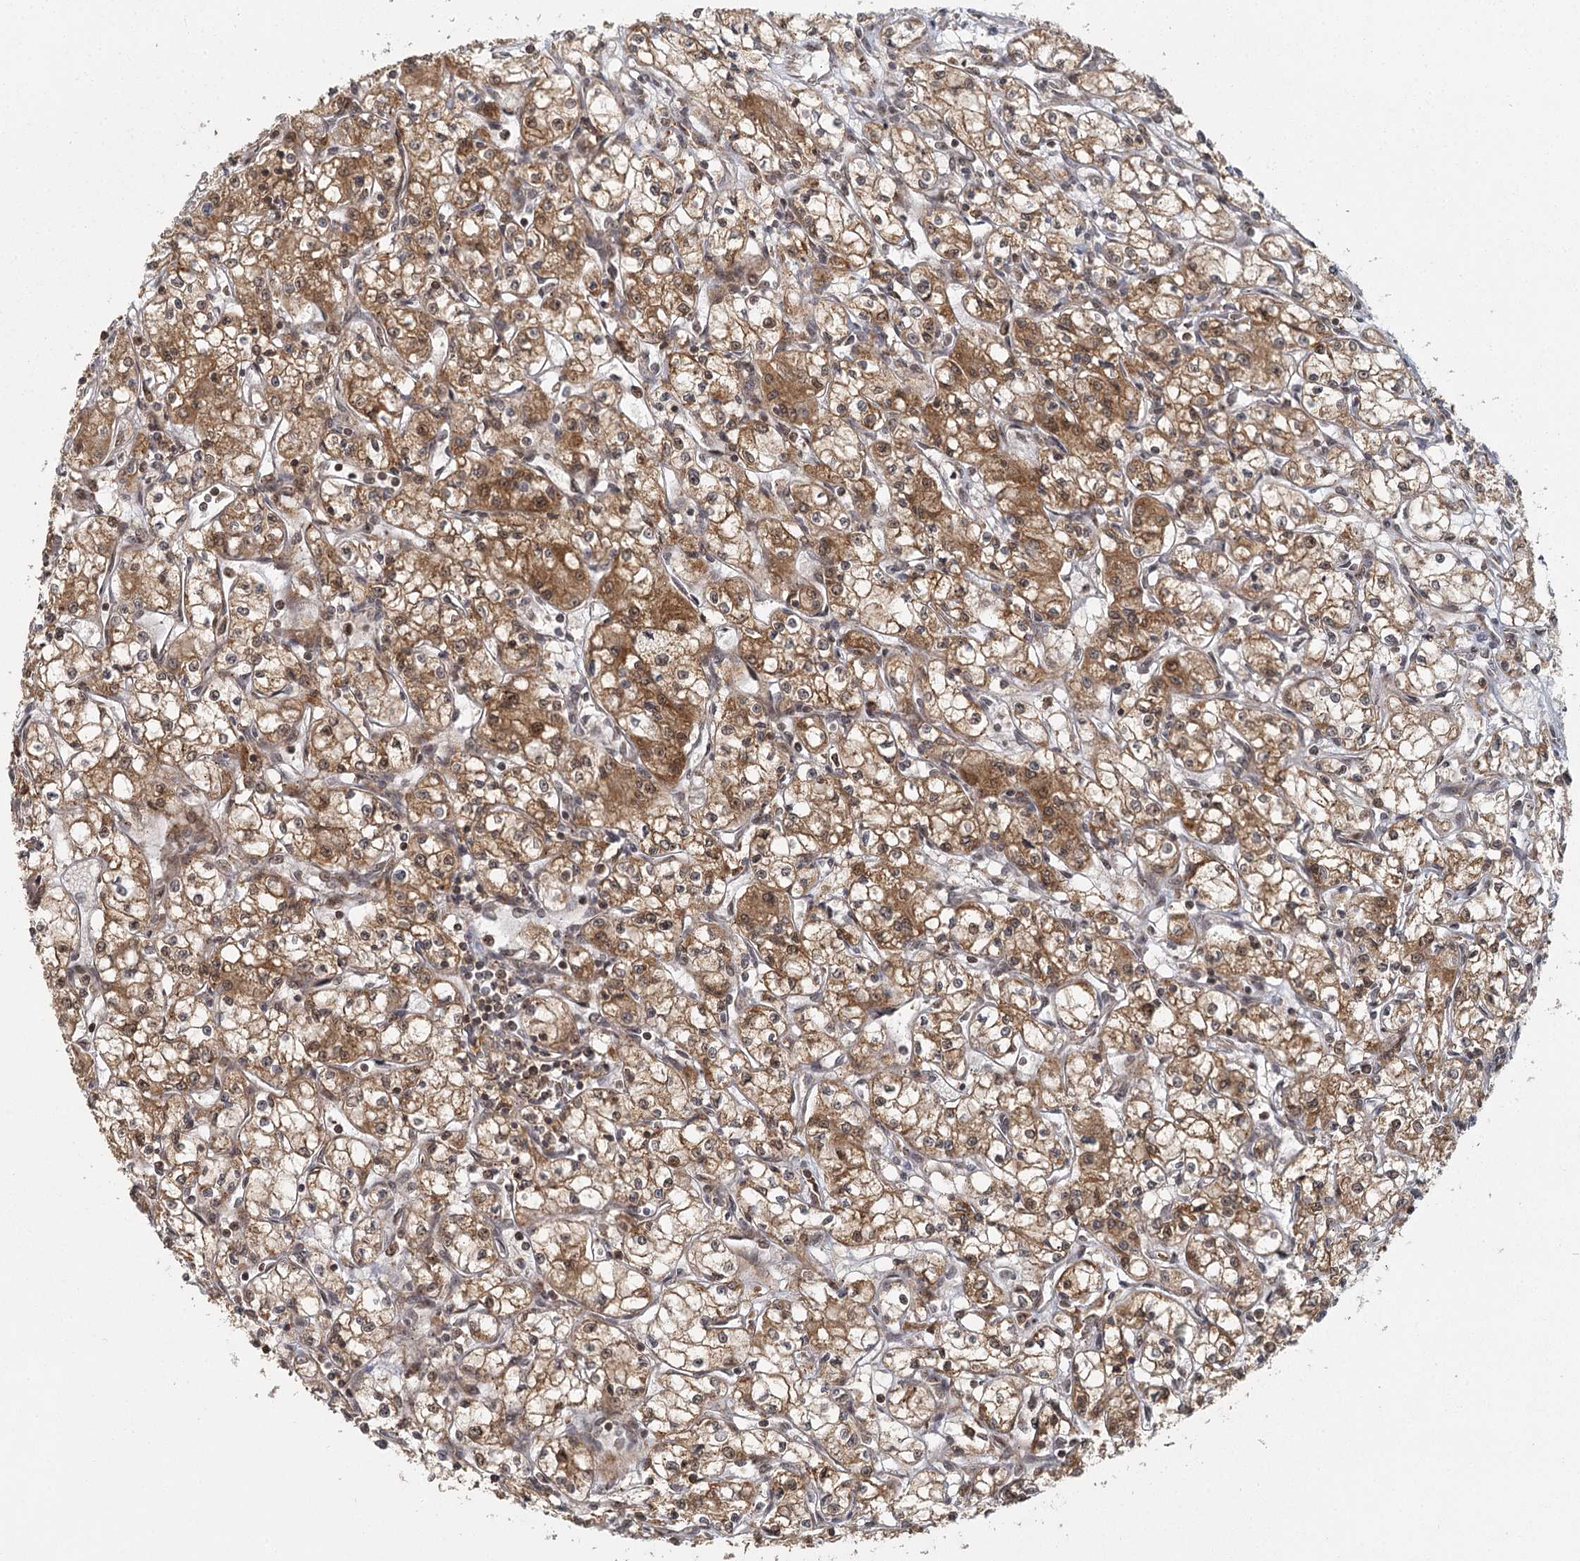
{"staining": {"intensity": "moderate", "quantity": ">75%", "location": "cytoplasmic/membranous"}, "tissue": "renal cancer", "cell_type": "Tumor cells", "image_type": "cancer", "snomed": [{"axis": "morphology", "description": "Adenocarcinoma, NOS"}, {"axis": "topography", "description": "Kidney"}], "caption": "The immunohistochemical stain highlights moderate cytoplasmic/membranous positivity in tumor cells of adenocarcinoma (renal) tissue.", "gene": "MICU1", "patient": {"sex": "male", "age": 59}}